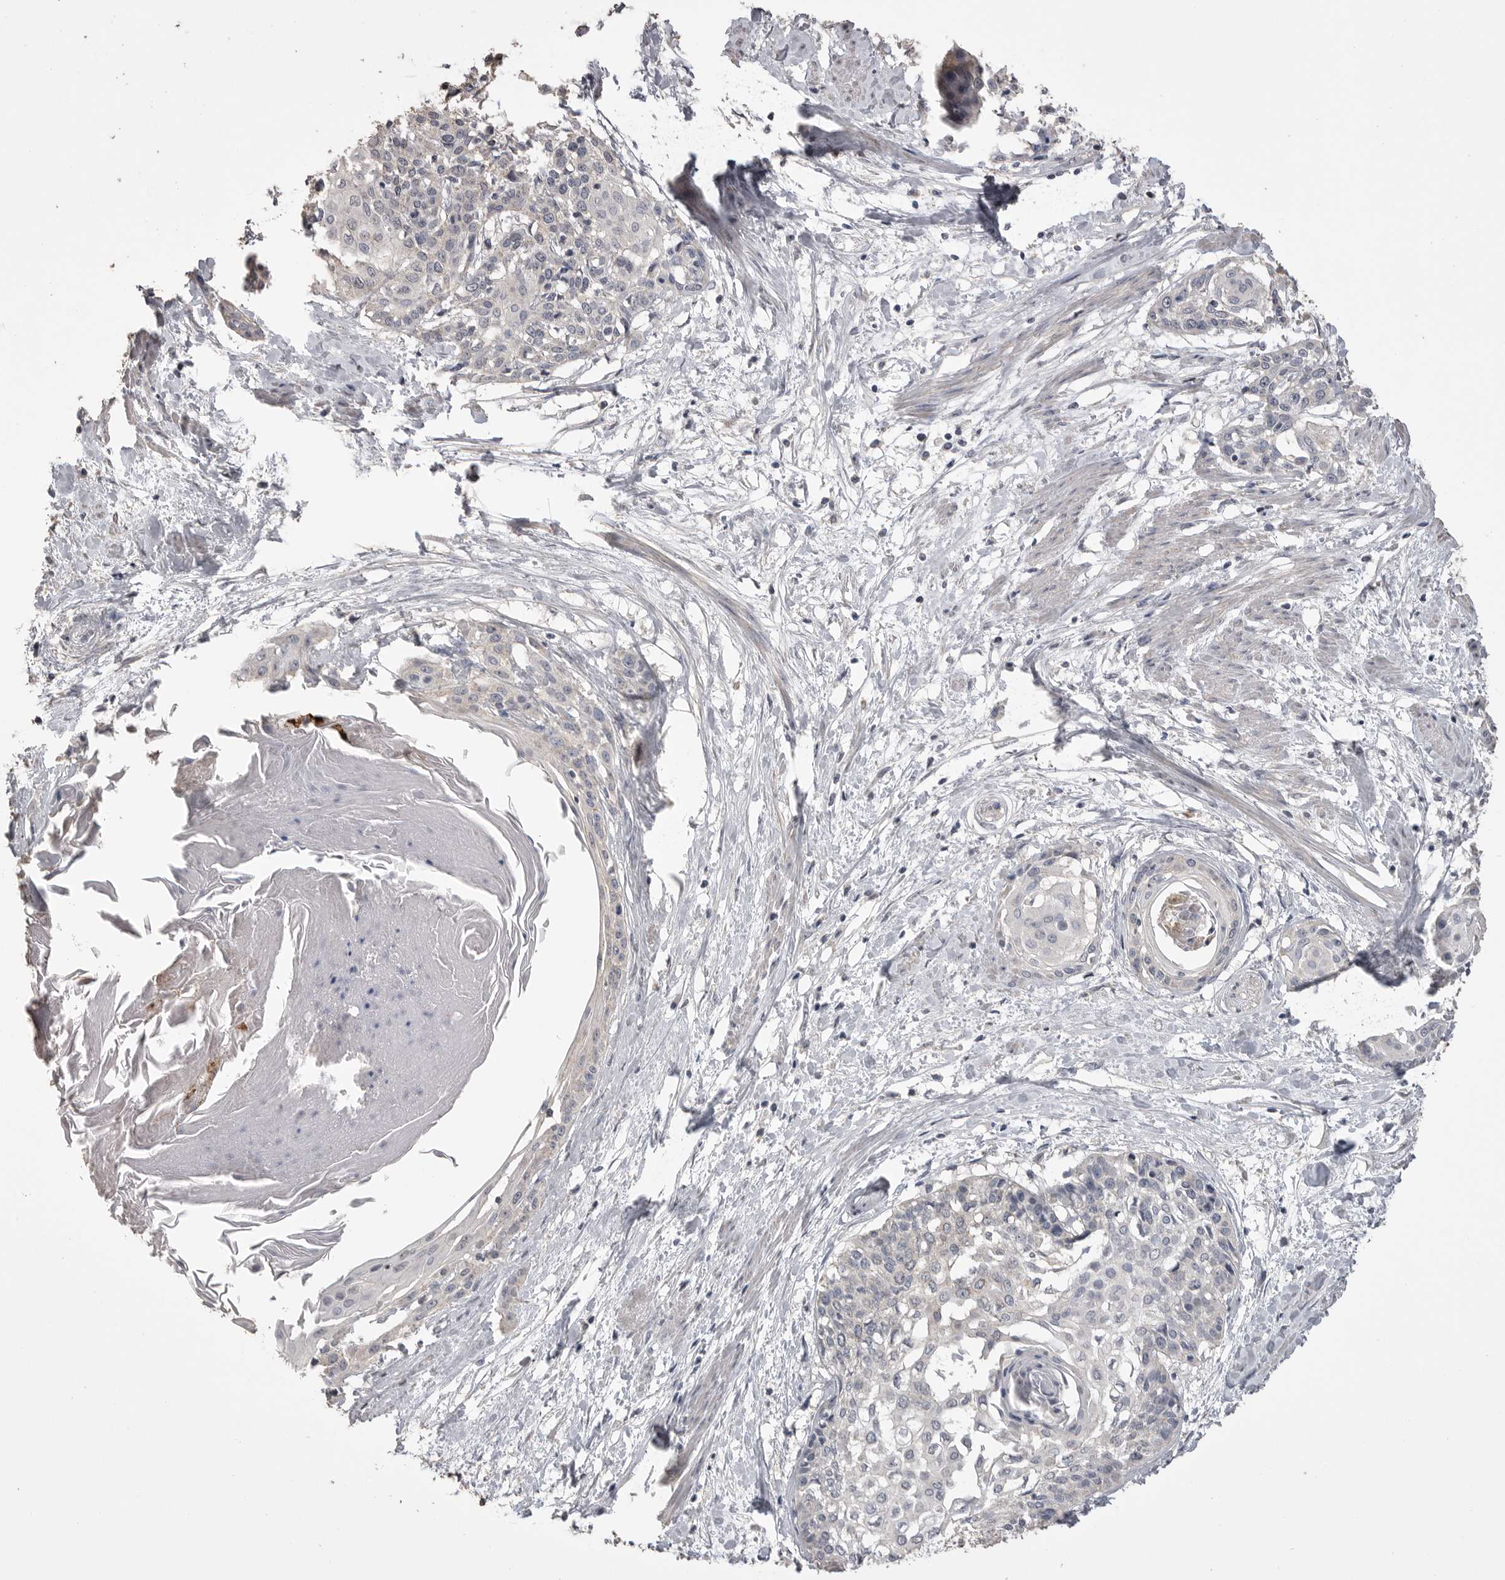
{"staining": {"intensity": "negative", "quantity": "none", "location": "none"}, "tissue": "cervical cancer", "cell_type": "Tumor cells", "image_type": "cancer", "snomed": [{"axis": "morphology", "description": "Squamous cell carcinoma, NOS"}, {"axis": "topography", "description": "Cervix"}], "caption": "DAB immunohistochemical staining of cervical cancer exhibits no significant staining in tumor cells.", "gene": "MMP7", "patient": {"sex": "female", "age": 57}}